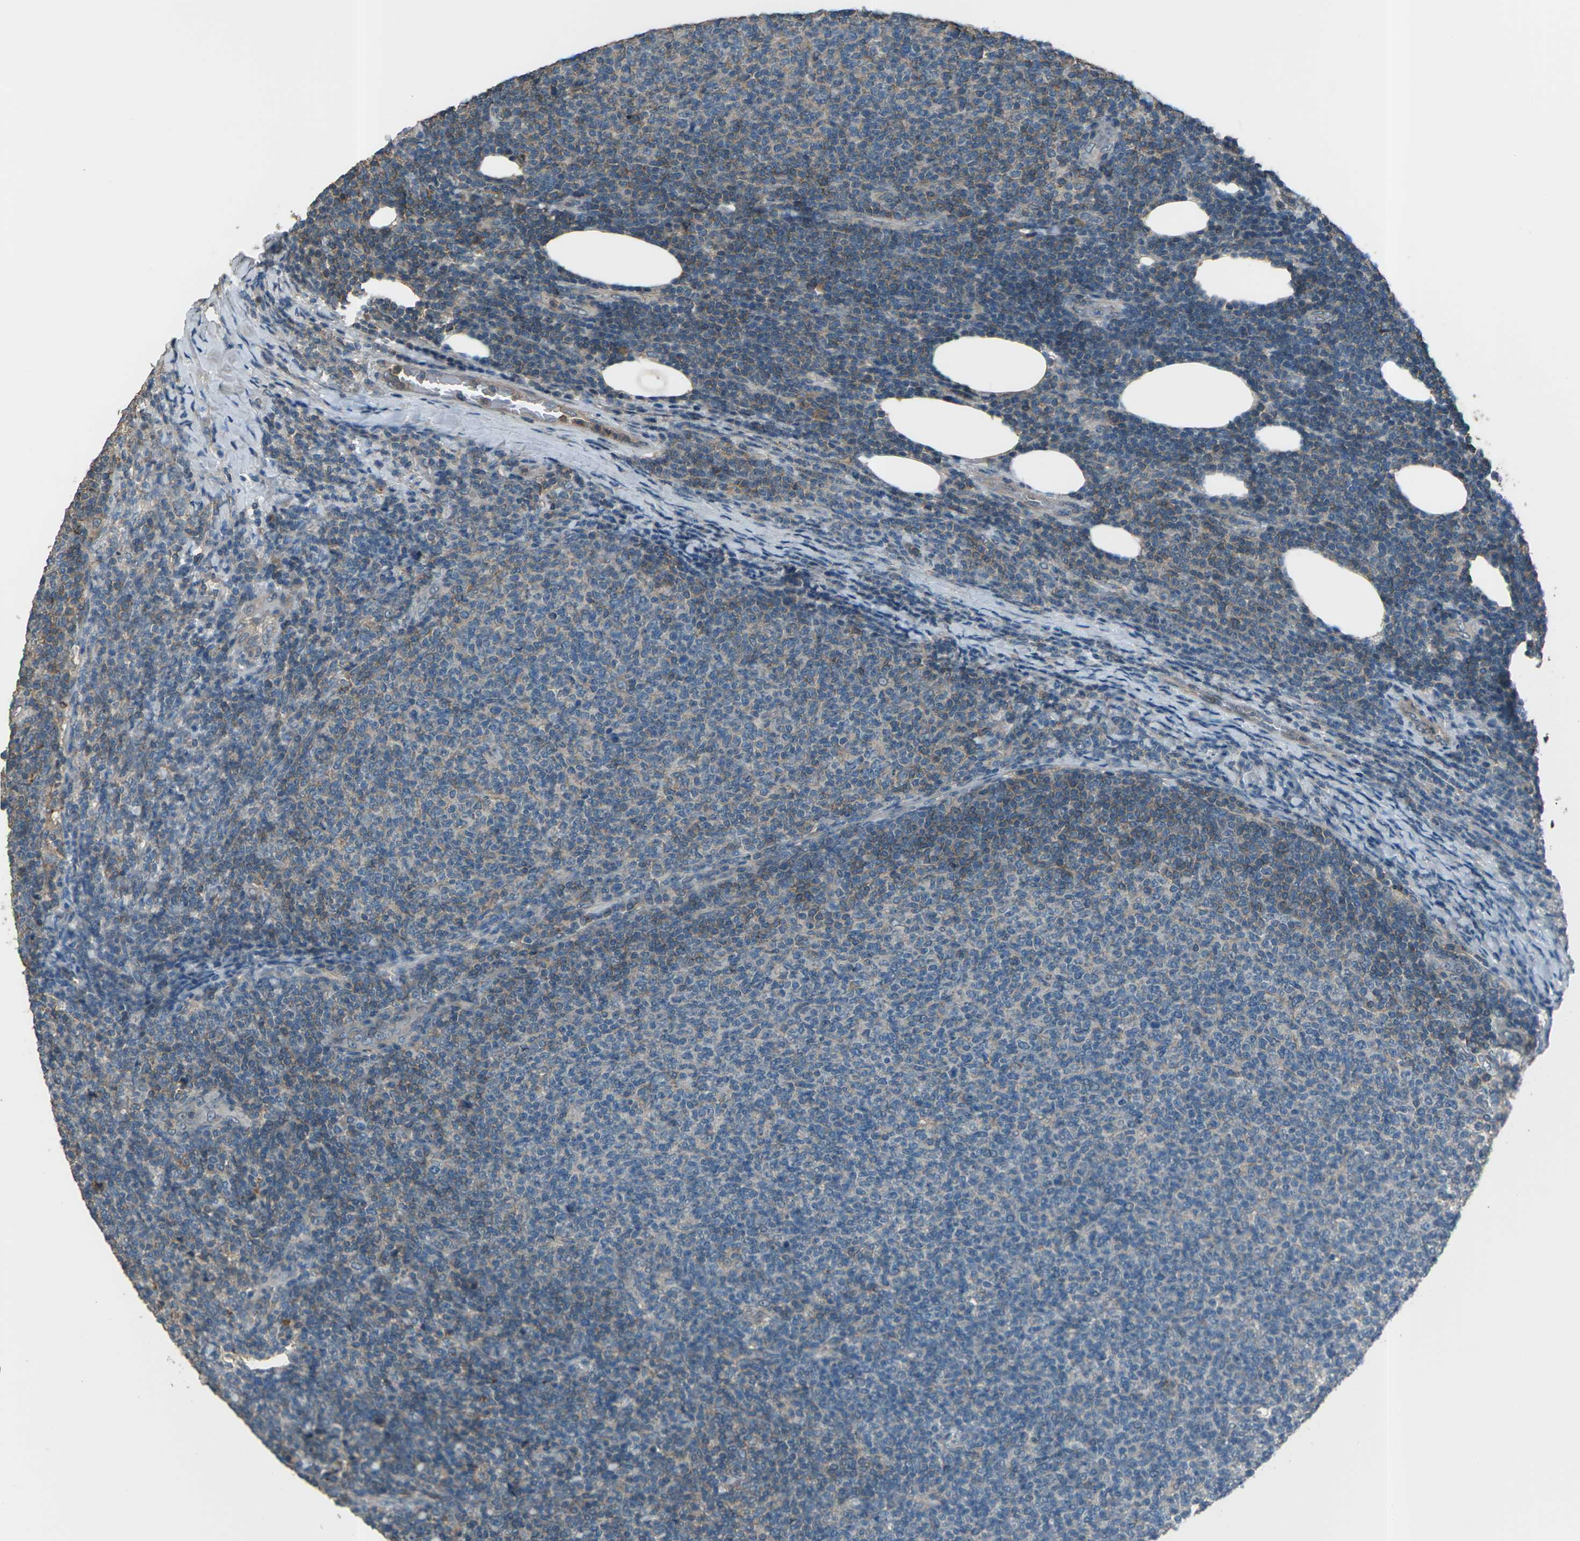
{"staining": {"intensity": "weak", "quantity": ">75%", "location": "cytoplasmic/membranous"}, "tissue": "lymphoma", "cell_type": "Tumor cells", "image_type": "cancer", "snomed": [{"axis": "morphology", "description": "Malignant lymphoma, non-Hodgkin's type, Low grade"}, {"axis": "topography", "description": "Lymph node"}], "caption": "Protein expression analysis of human malignant lymphoma, non-Hodgkin's type (low-grade) reveals weak cytoplasmic/membranous positivity in about >75% of tumor cells.", "gene": "CMTM4", "patient": {"sex": "male", "age": 66}}